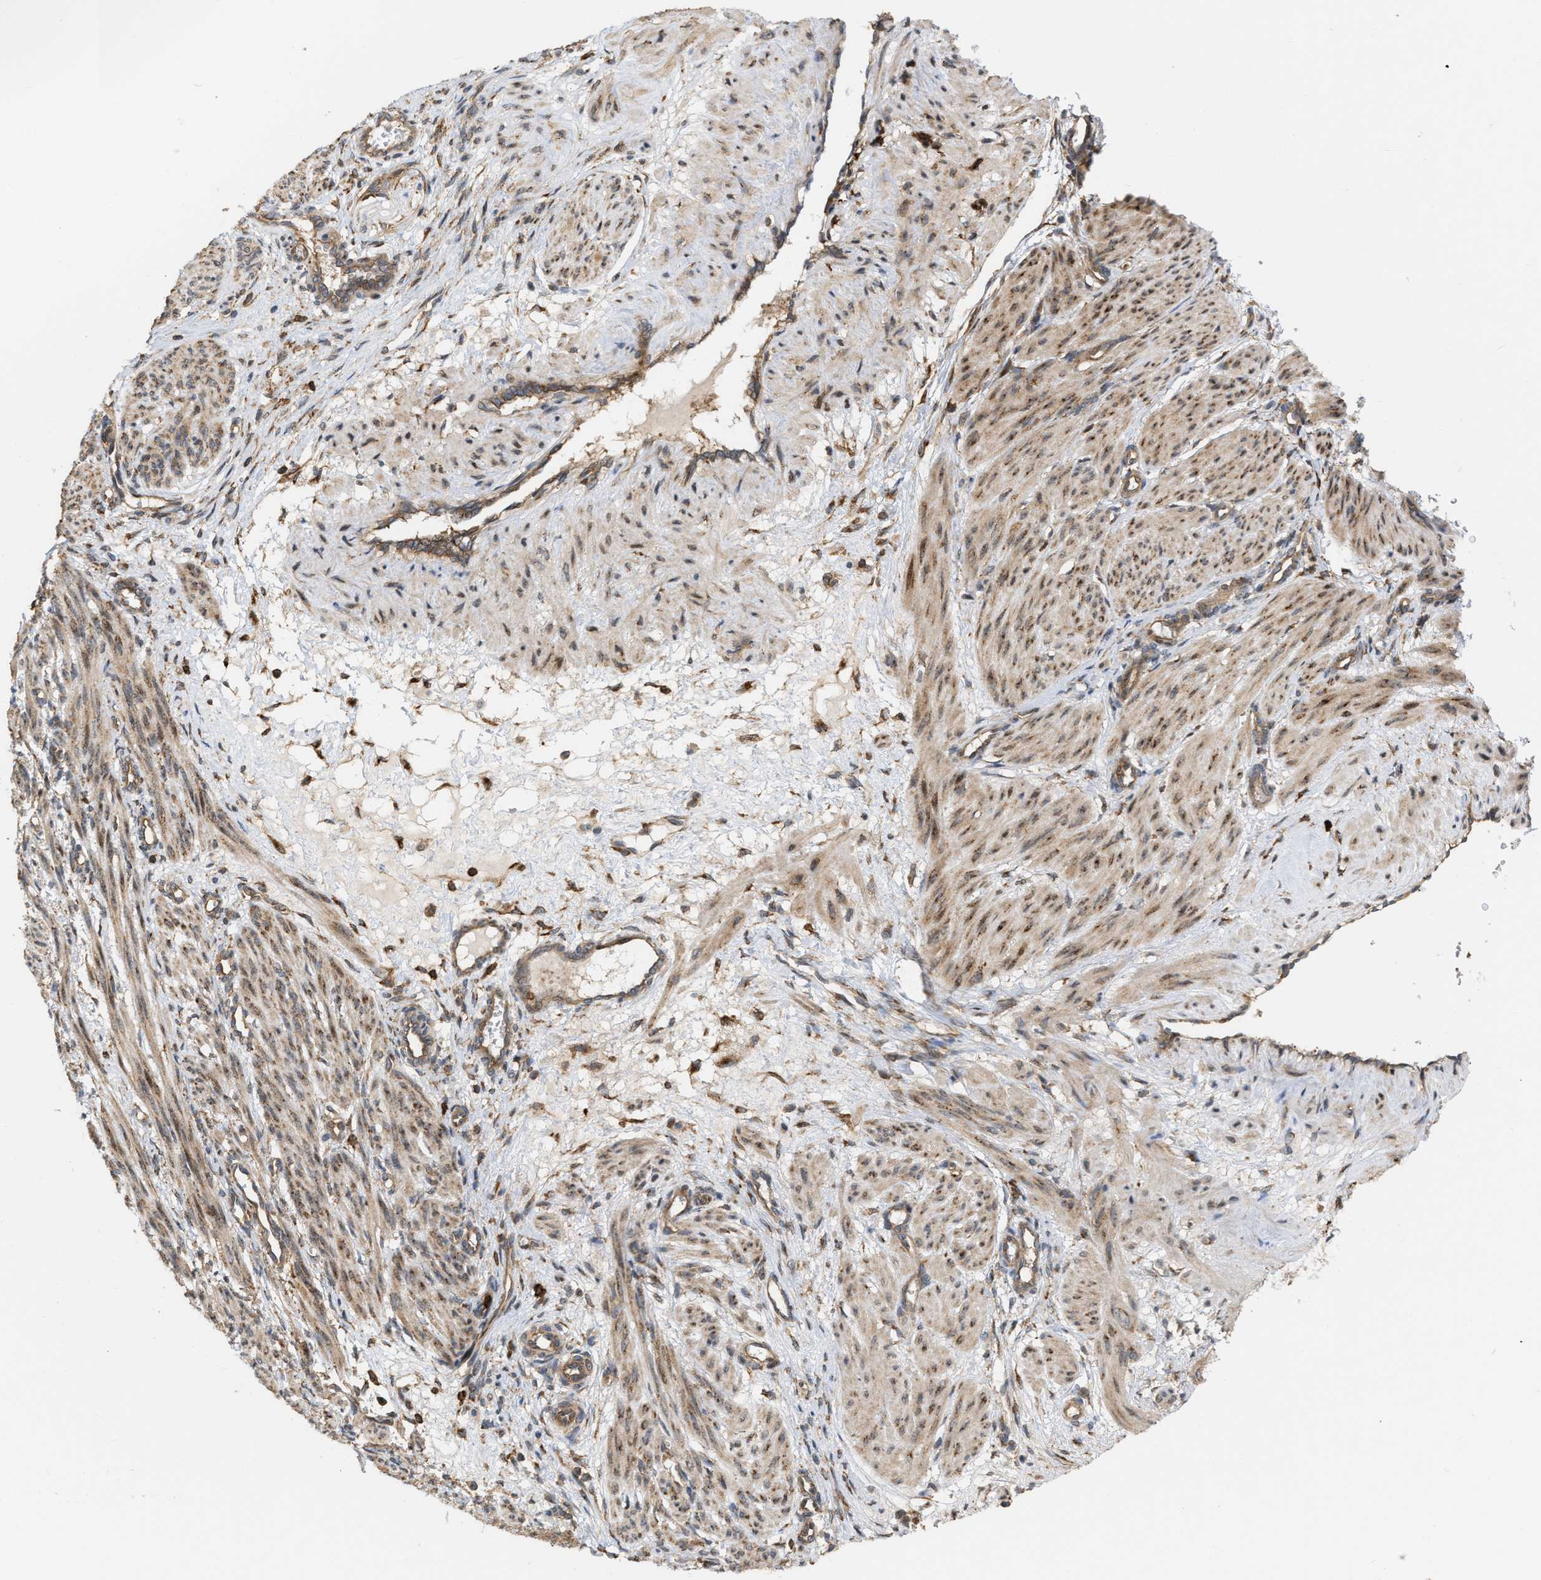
{"staining": {"intensity": "weak", "quantity": ">75%", "location": "cytoplasmic/membranous"}, "tissue": "smooth muscle", "cell_type": "Smooth muscle cells", "image_type": "normal", "snomed": [{"axis": "morphology", "description": "Normal tissue, NOS"}, {"axis": "topography", "description": "Endometrium"}], "caption": "Protein staining of unremarkable smooth muscle exhibits weak cytoplasmic/membranous staining in about >75% of smooth muscle cells.", "gene": "IQCE", "patient": {"sex": "female", "age": 33}}